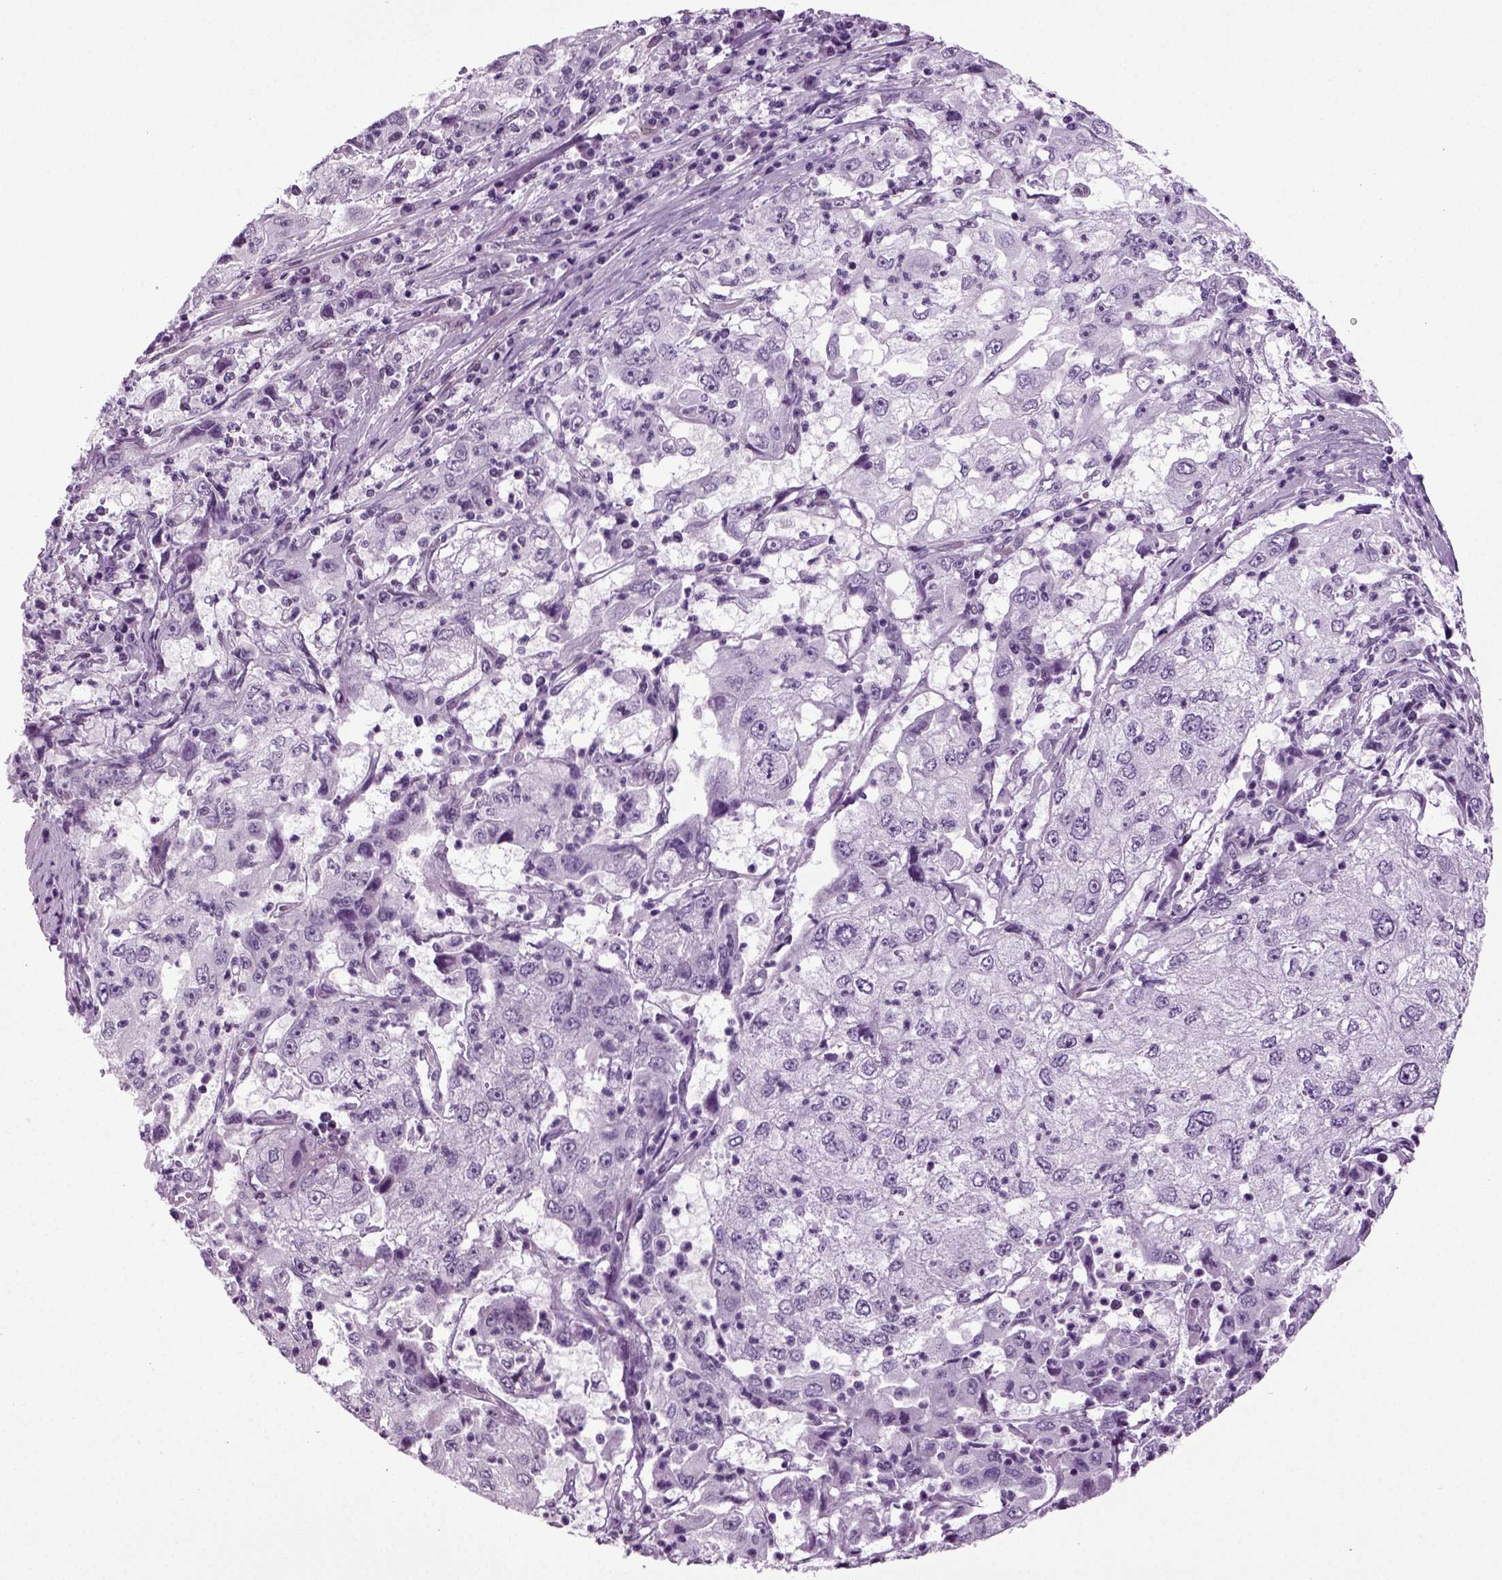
{"staining": {"intensity": "negative", "quantity": "none", "location": "none"}, "tissue": "cervical cancer", "cell_type": "Tumor cells", "image_type": "cancer", "snomed": [{"axis": "morphology", "description": "Squamous cell carcinoma, NOS"}, {"axis": "topography", "description": "Cervix"}], "caption": "The micrograph displays no significant expression in tumor cells of cervical cancer. (IHC, brightfield microscopy, high magnification).", "gene": "RFX3", "patient": {"sex": "female", "age": 36}}